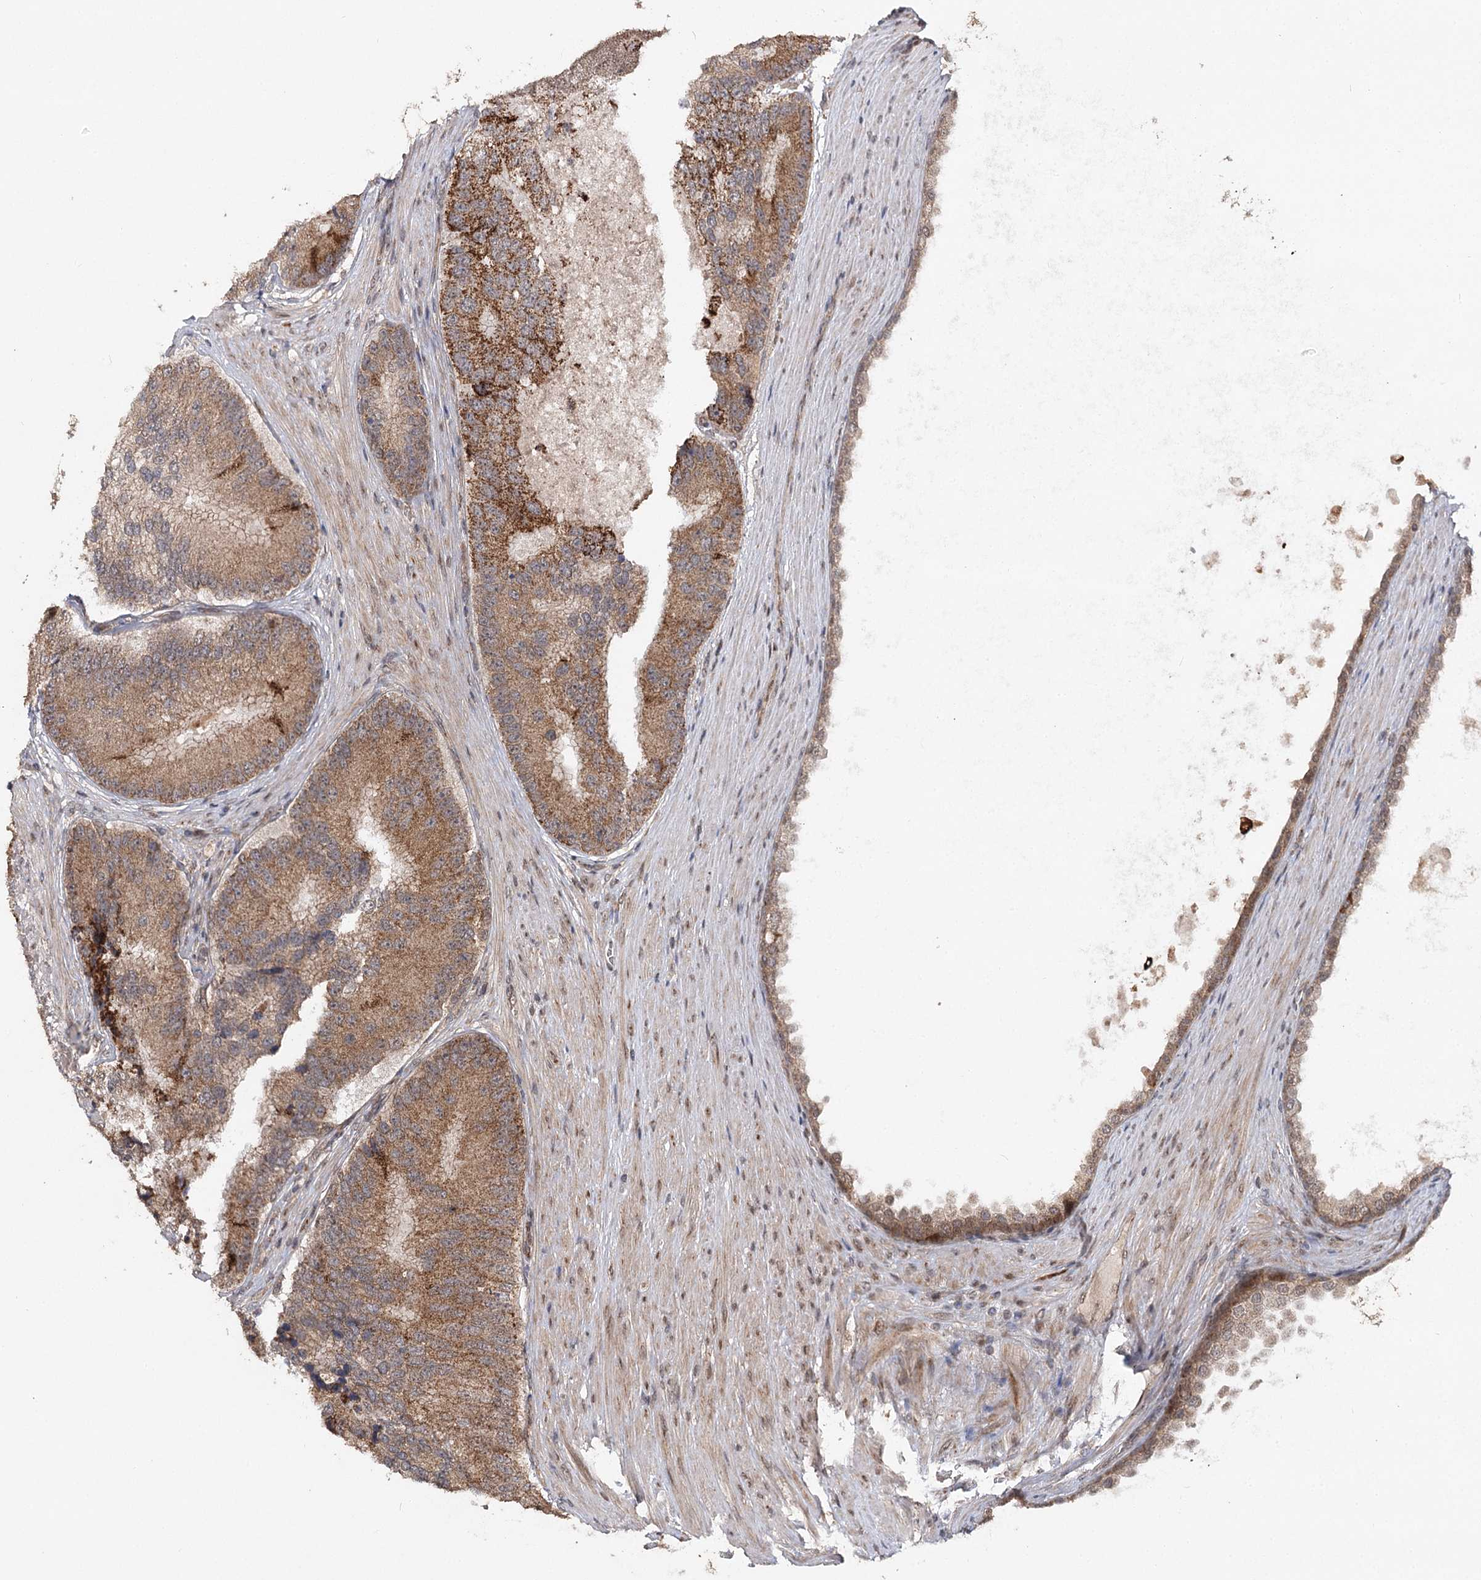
{"staining": {"intensity": "moderate", "quantity": ">75%", "location": "cytoplasmic/membranous"}, "tissue": "prostate cancer", "cell_type": "Tumor cells", "image_type": "cancer", "snomed": [{"axis": "morphology", "description": "Adenocarcinoma, High grade"}, {"axis": "topography", "description": "Prostate"}], "caption": "A micrograph of prostate cancer stained for a protein reveals moderate cytoplasmic/membranous brown staining in tumor cells. The protein is stained brown, and the nuclei are stained in blue (DAB IHC with brightfield microscopy, high magnification).", "gene": "ZNRF3", "patient": {"sex": "male", "age": 70}}